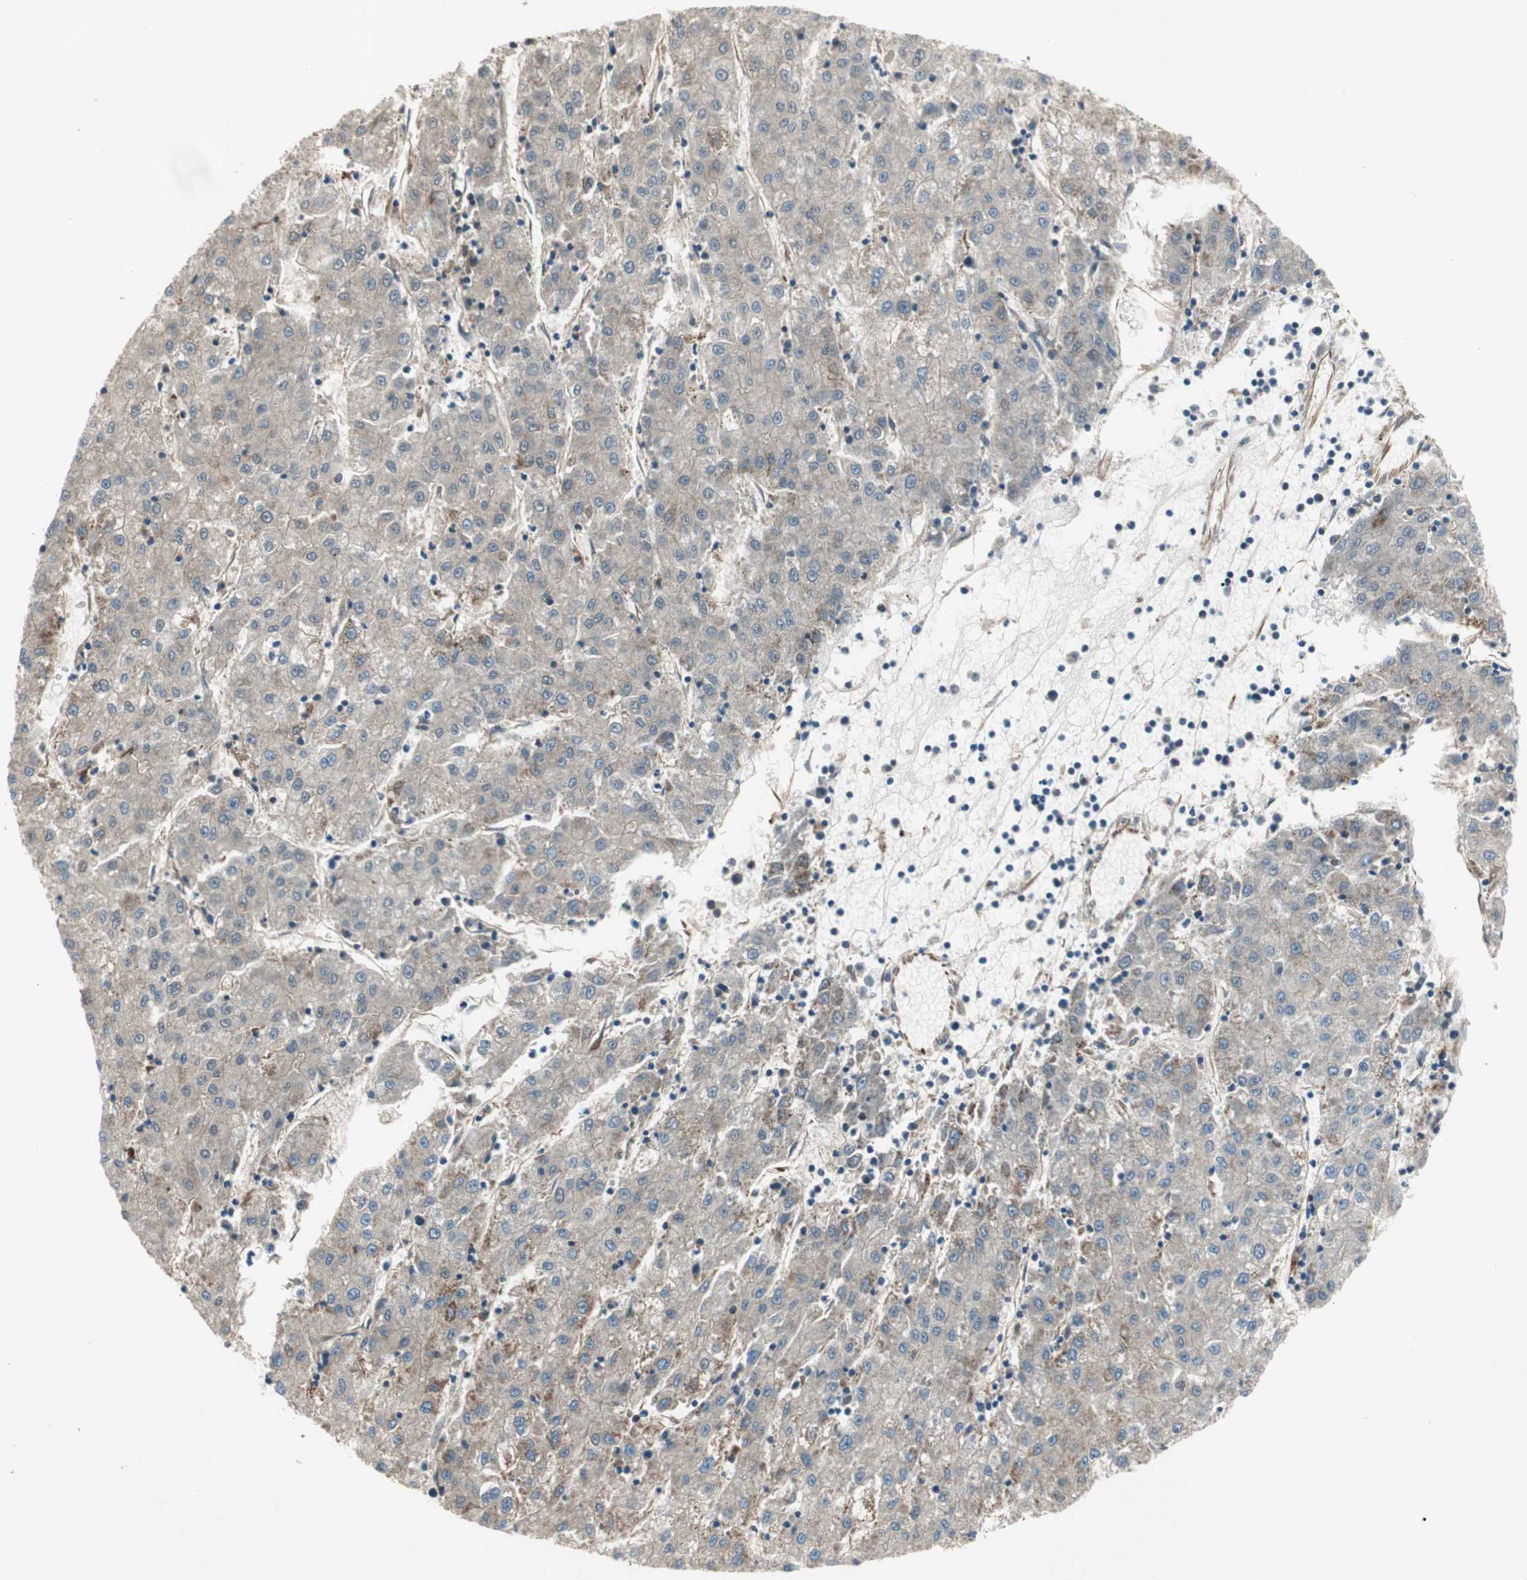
{"staining": {"intensity": "weak", "quantity": "25%-75%", "location": "cytoplasmic/membranous"}, "tissue": "liver cancer", "cell_type": "Tumor cells", "image_type": "cancer", "snomed": [{"axis": "morphology", "description": "Carcinoma, Hepatocellular, NOS"}, {"axis": "topography", "description": "Liver"}], "caption": "Human liver hepatocellular carcinoma stained with a protein marker demonstrates weak staining in tumor cells.", "gene": "SRCIN1", "patient": {"sex": "male", "age": 72}}